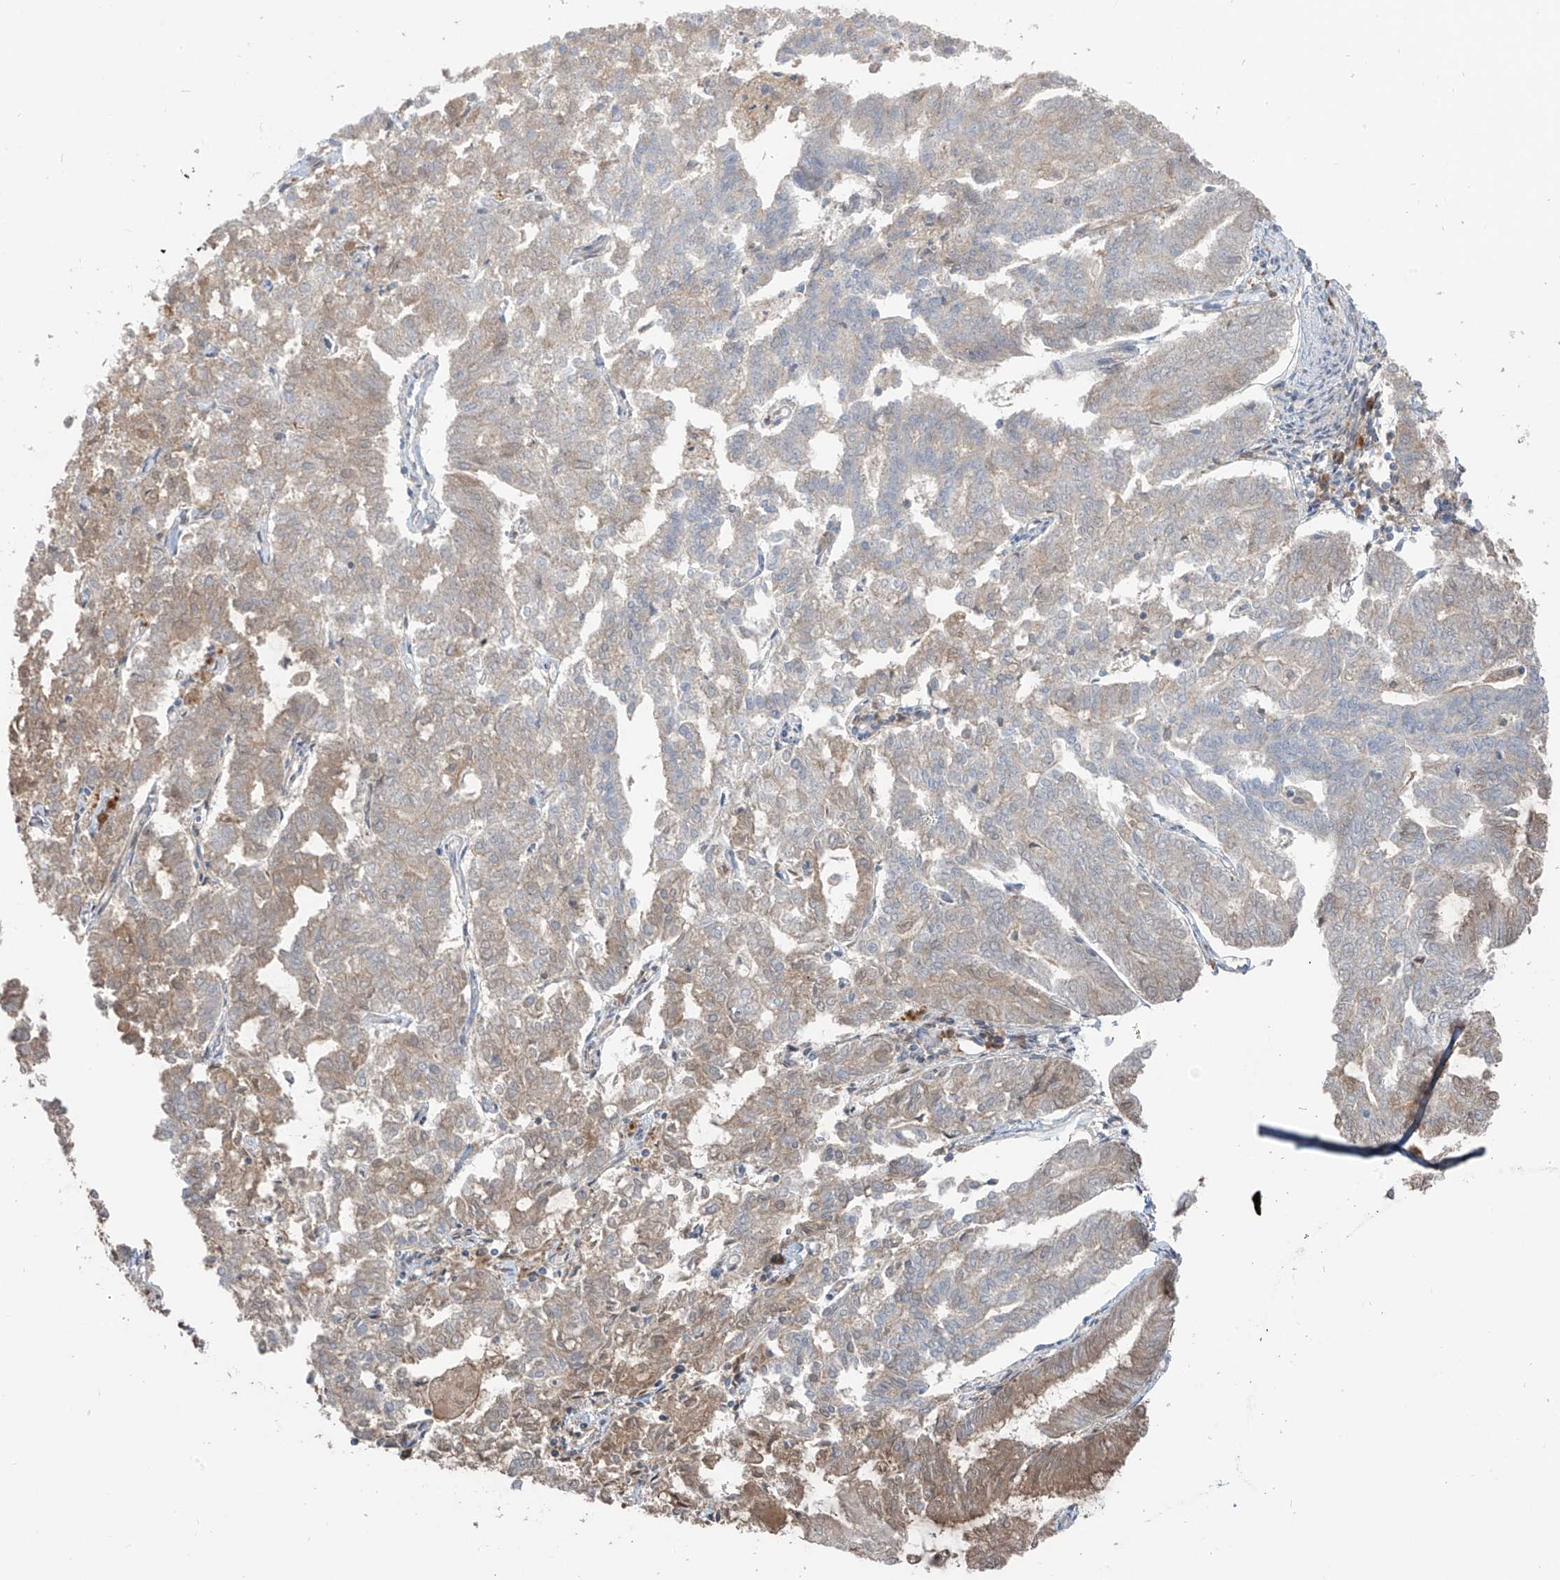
{"staining": {"intensity": "weak", "quantity": "25%-75%", "location": "cytoplasmic/membranous"}, "tissue": "endometrial cancer", "cell_type": "Tumor cells", "image_type": "cancer", "snomed": [{"axis": "morphology", "description": "Adenocarcinoma, NOS"}, {"axis": "topography", "description": "Endometrium"}], "caption": "Tumor cells demonstrate weak cytoplasmic/membranous positivity in approximately 25%-75% of cells in endometrial cancer.", "gene": "COLGALT2", "patient": {"sex": "female", "age": 79}}